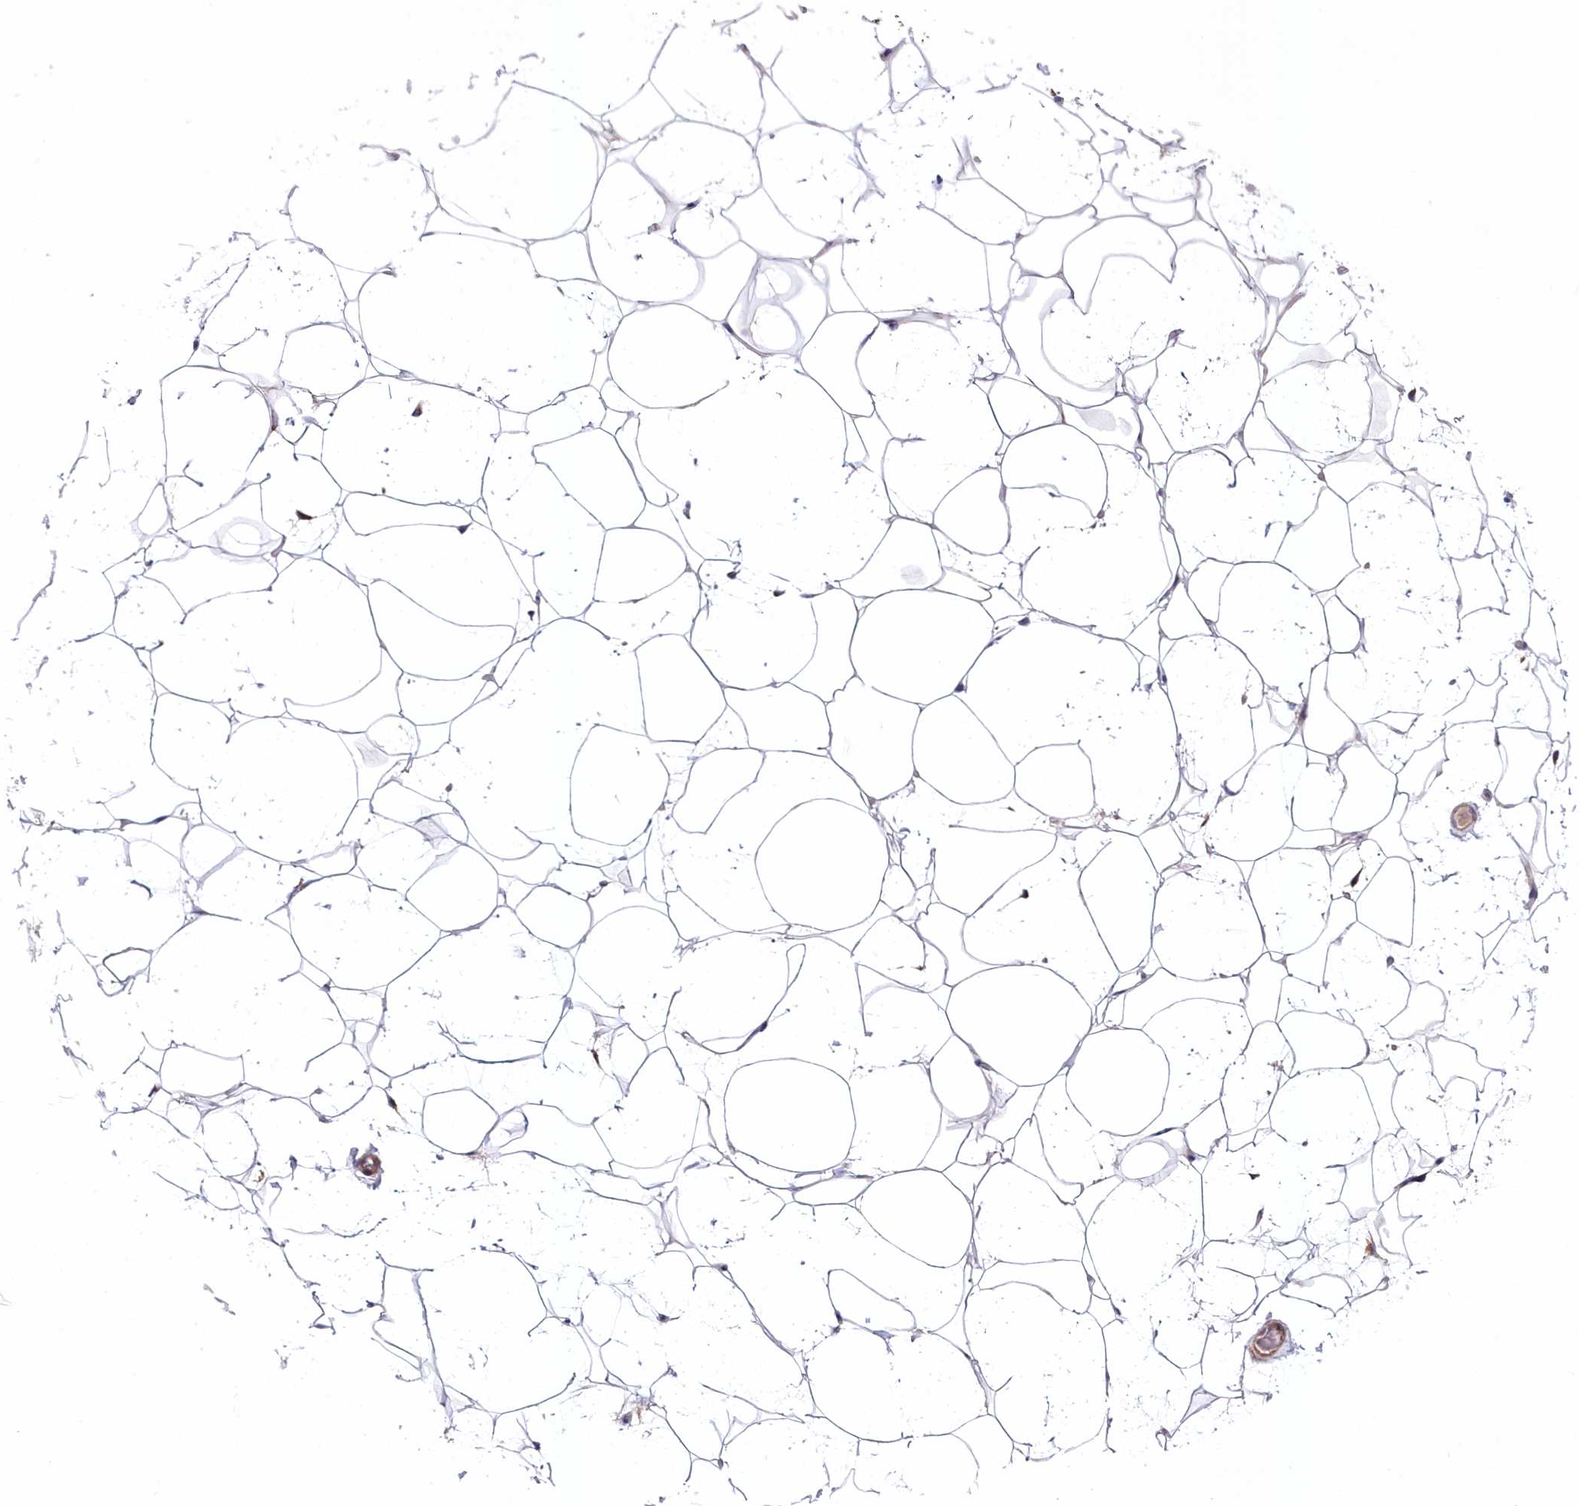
{"staining": {"intensity": "negative", "quantity": "none", "location": "none"}, "tissue": "adipose tissue", "cell_type": "Adipocytes", "image_type": "normal", "snomed": [{"axis": "morphology", "description": "Normal tissue, NOS"}, {"axis": "topography", "description": "Breast"}], "caption": "IHC of normal human adipose tissue exhibits no expression in adipocytes. The staining is performed using DAB (3,3'-diaminobenzidine) brown chromogen with nuclei counter-stained in using hematoxylin.", "gene": "ARFGEF3", "patient": {"sex": "female", "age": 26}}